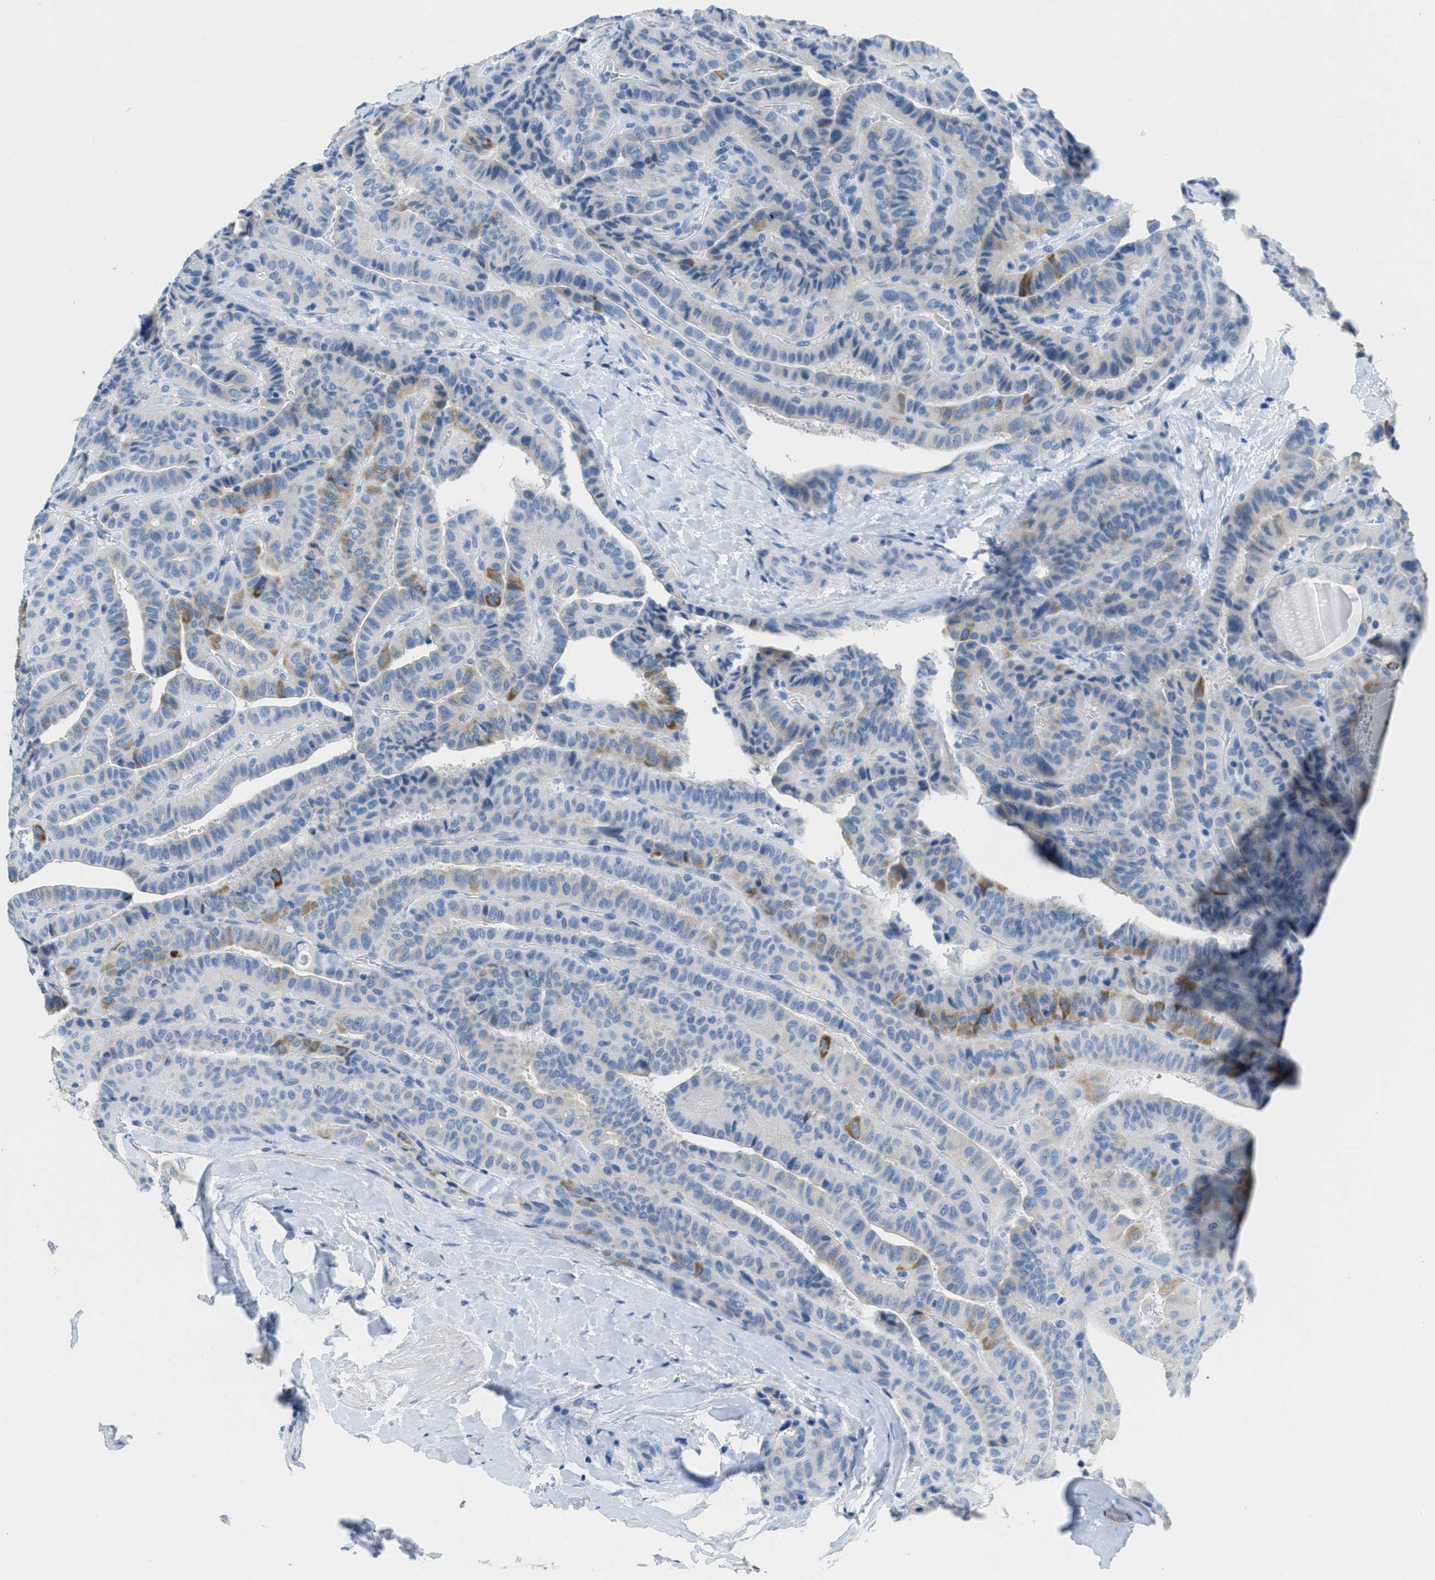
{"staining": {"intensity": "moderate", "quantity": "<25%", "location": "cytoplasmic/membranous"}, "tissue": "thyroid cancer", "cell_type": "Tumor cells", "image_type": "cancer", "snomed": [{"axis": "morphology", "description": "Papillary adenocarcinoma, NOS"}, {"axis": "topography", "description": "Thyroid gland"}], "caption": "High-power microscopy captured an immunohistochemistry photomicrograph of thyroid cancer (papillary adenocarcinoma), revealing moderate cytoplasmic/membranous positivity in about <25% of tumor cells. (IHC, brightfield microscopy, high magnification).", "gene": "MGARP", "patient": {"sex": "male", "age": 77}}